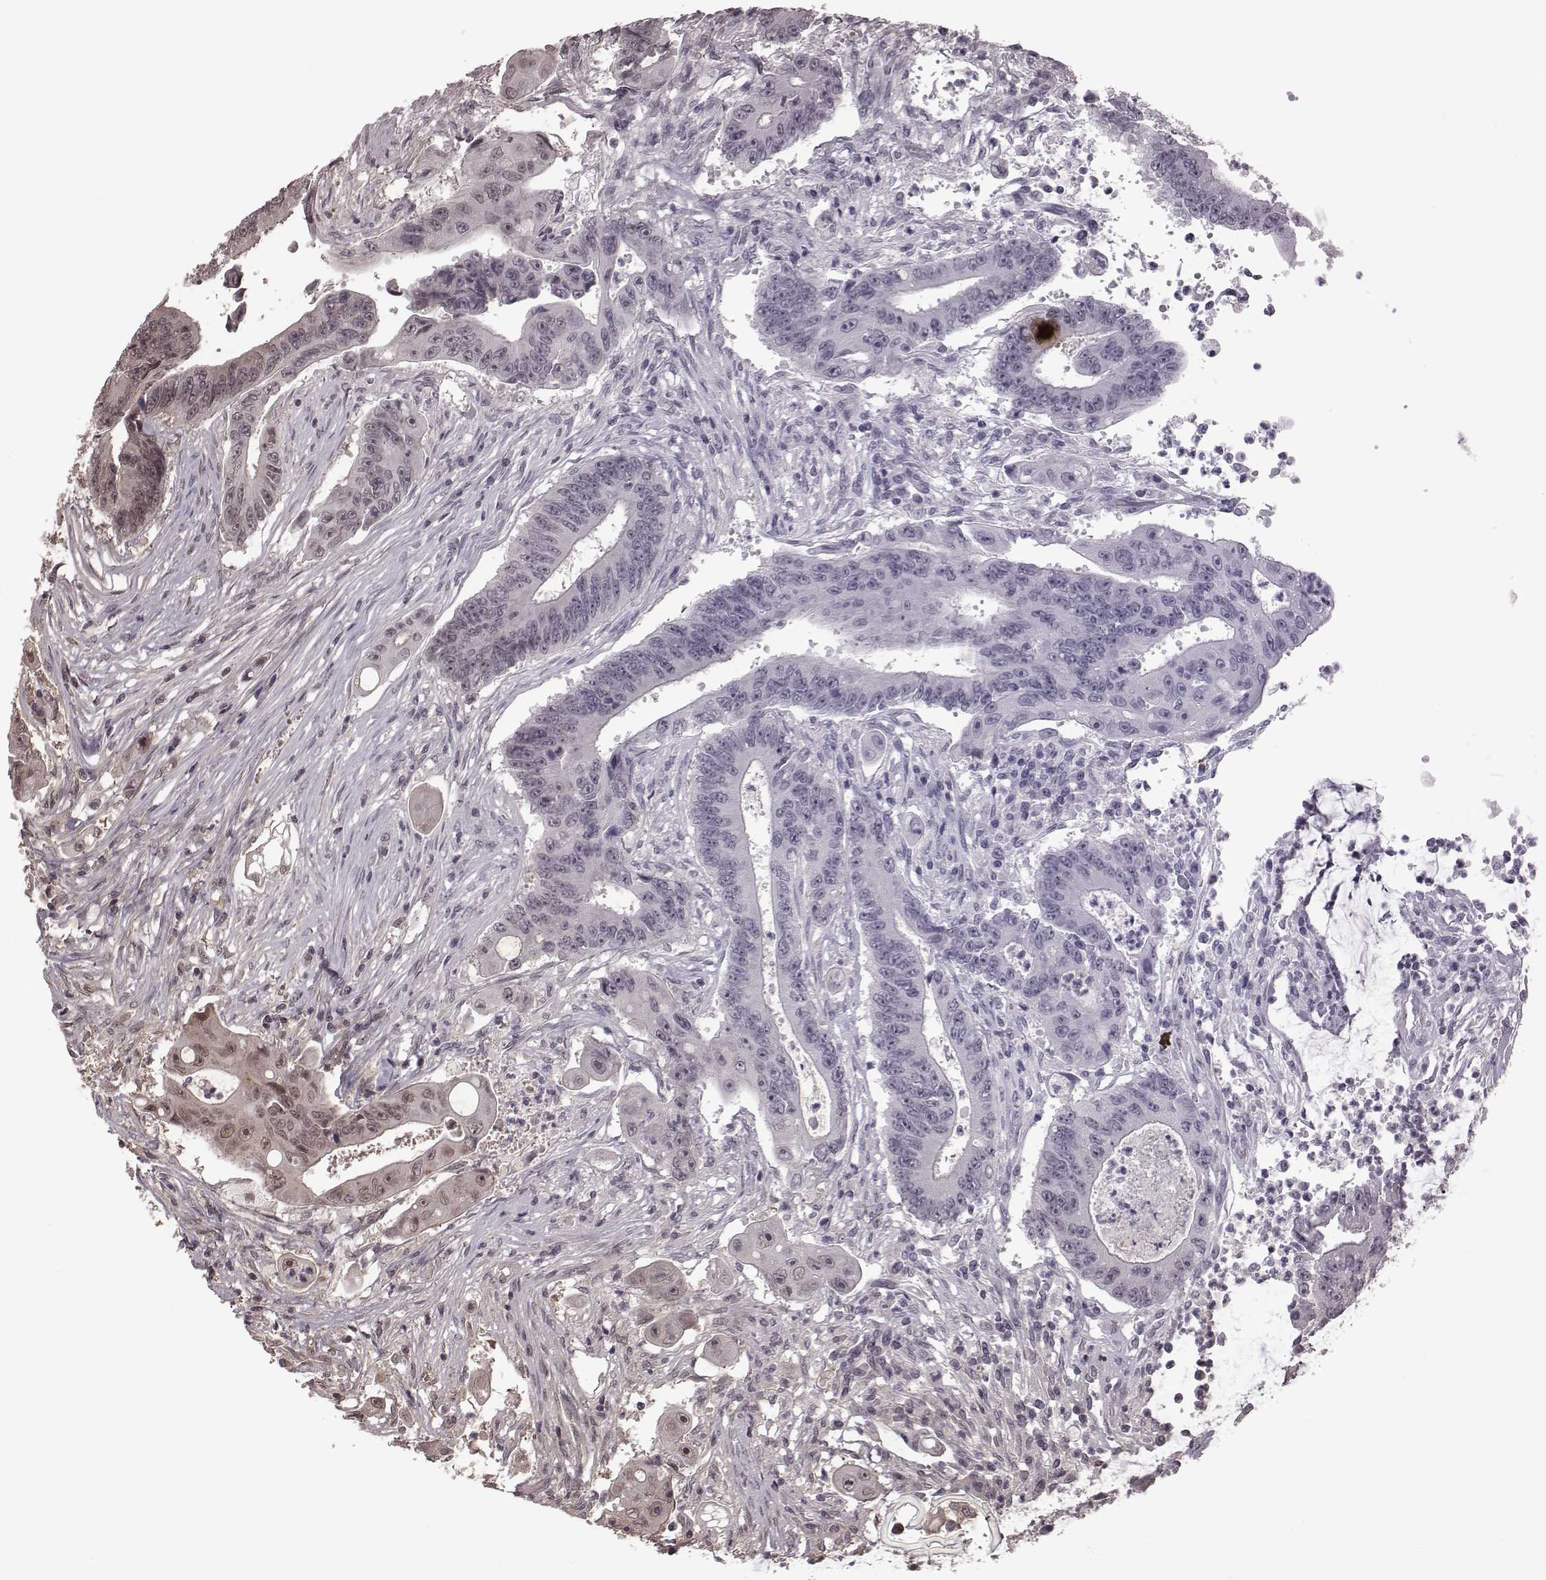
{"staining": {"intensity": "weak", "quantity": "25%-75%", "location": "nuclear"}, "tissue": "colorectal cancer", "cell_type": "Tumor cells", "image_type": "cancer", "snomed": [{"axis": "morphology", "description": "Adenocarcinoma, NOS"}, {"axis": "topography", "description": "Rectum"}], "caption": "There is low levels of weak nuclear positivity in tumor cells of colorectal adenocarcinoma, as demonstrated by immunohistochemical staining (brown color).", "gene": "RPL3", "patient": {"sex": "male", "age": 54}}